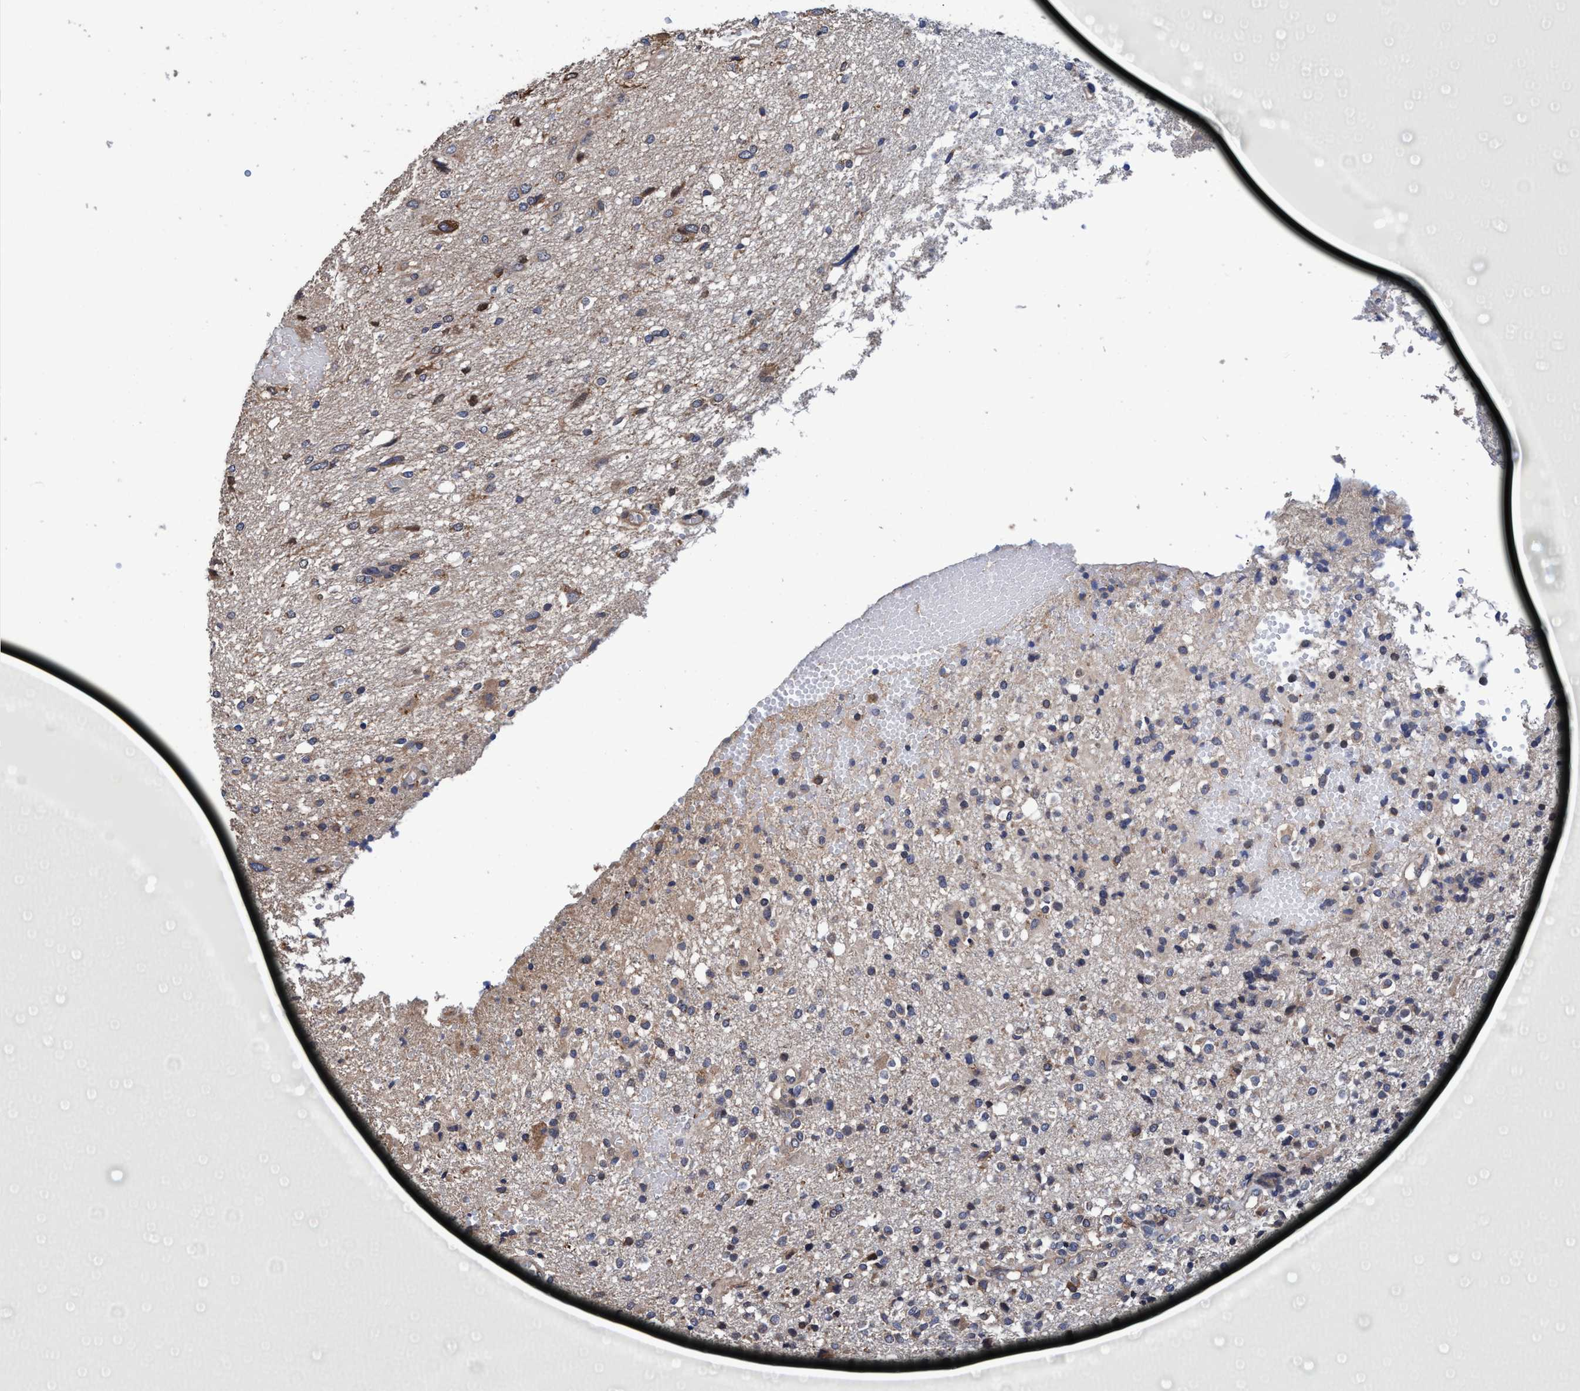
{"staining": {"intensity": "weak", "quantity": "<25%", "location": "cytoplasmic/membranous"}, "tissue": "glioma", "cell_type": "Tumor cells", "image_type": "cancer", "snomed": [{"axis": "morphology", "description": "Glioma, malignant, High grade"}, {"axis": "topography", "description": "Brain"}], "caption": "There is no significant positivity in tumor cells of glioma. (DAB immunohistochemistry (IHC), high magnification).", "gene": "CALCOCO2", "patient": {"sex": "female", "age": 59}}